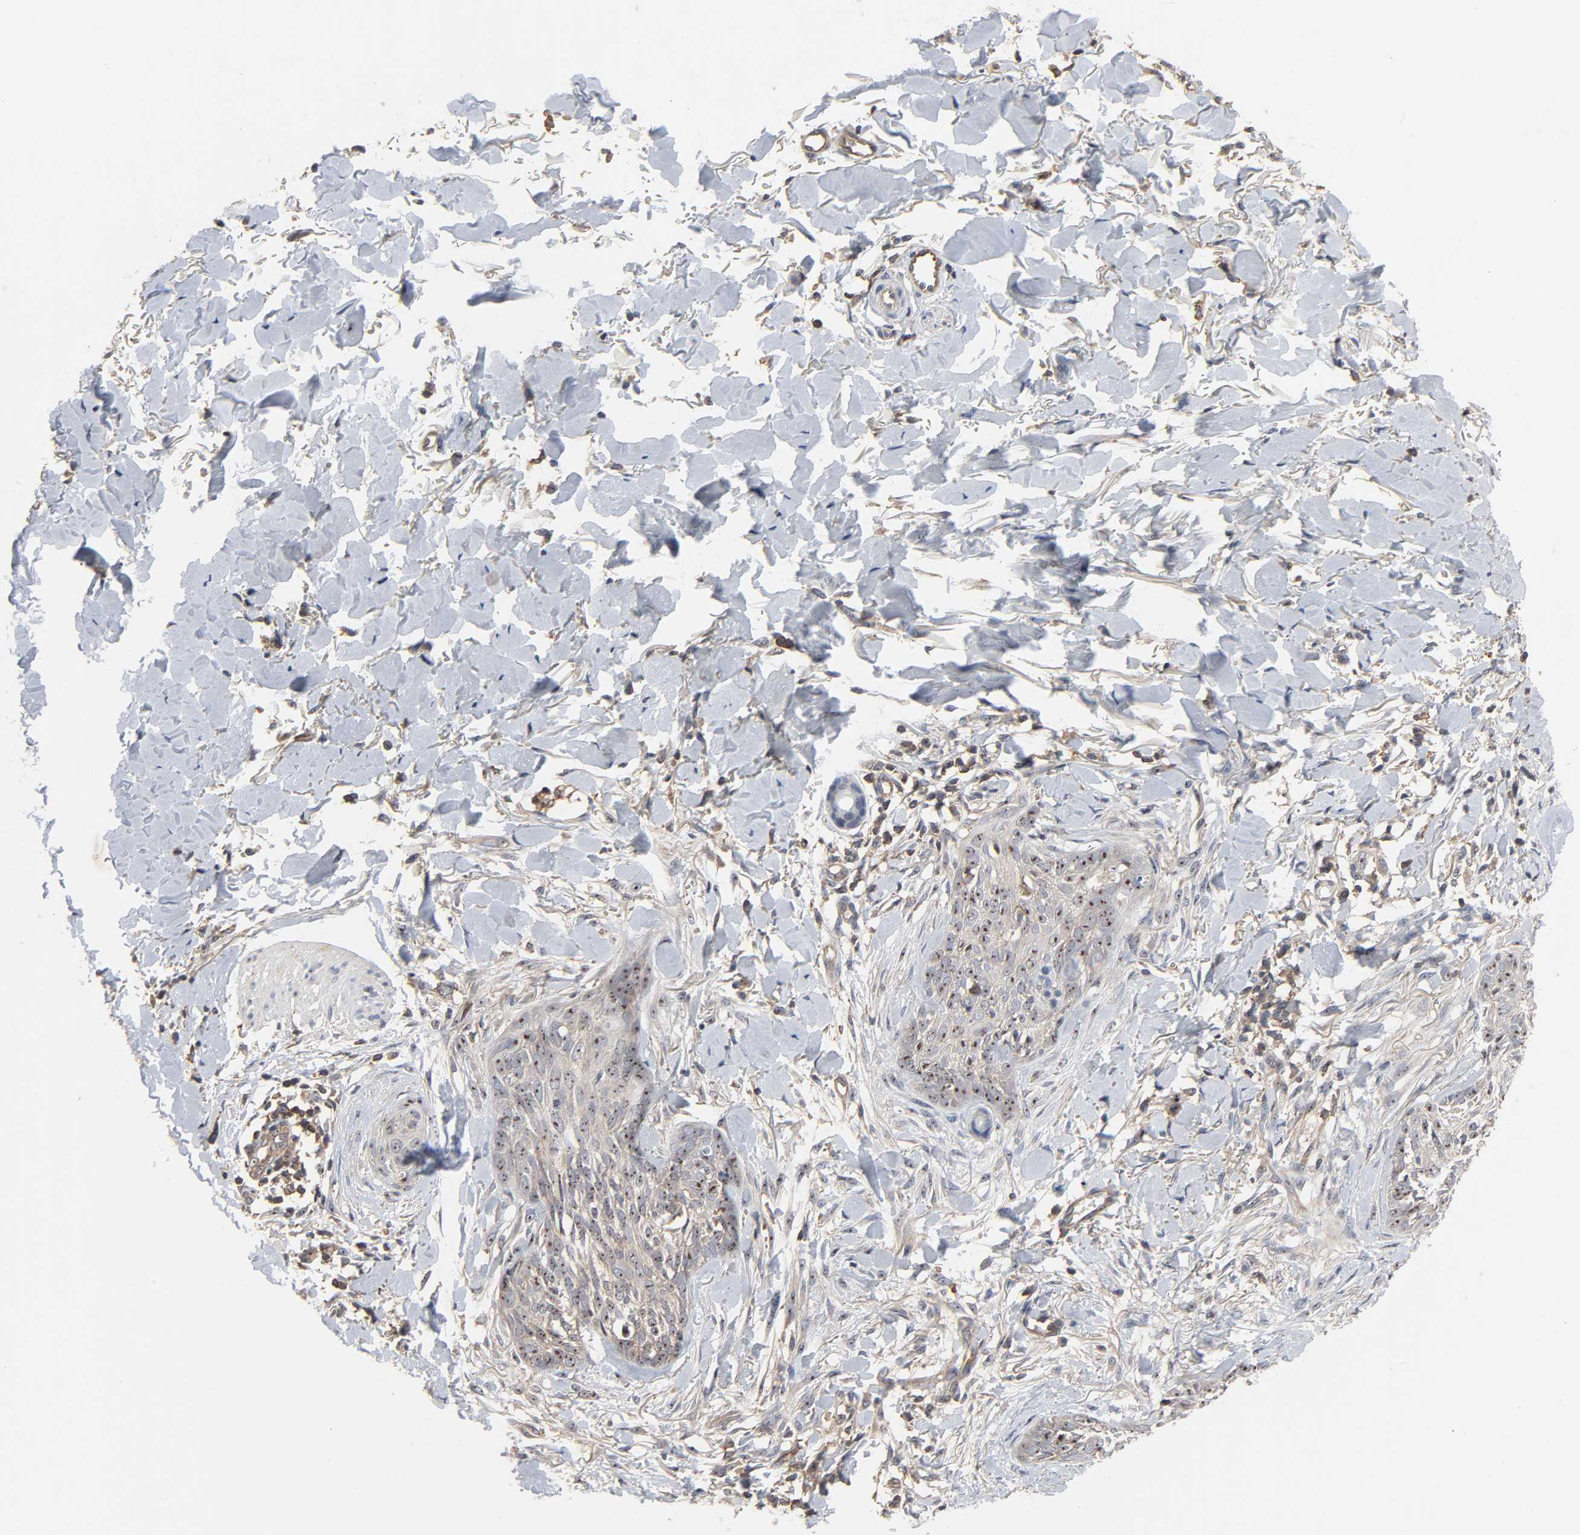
{"staining": {"intensity": "weak", "quantity": ">75%", "location": "cytoplasmic/membranous,nuclear"}, "tissue": "skin cancer", "cell_type": "Tumor cells", "image_type": "cancer", "snomed": [{"axis": "morphology", "description": "Normal tissue, NOS"}, {"axis": "morphology", "description": "Basal cell carcinoma"}, {"axis": "topography", "description": "Skin"}], "caption": "High-magnification brightfield microscopy of skin cancer stained with DAB (3,3'-diaminobenzidine) (brown) and counterstained with hematoxylin (blue). tumor cells exhibit weak cytoplasmic/membranous and nuclear expression is present in approximately>75% of cells.", "gene": "DDX10", "patient": {"sex": "male", "age": 71}}